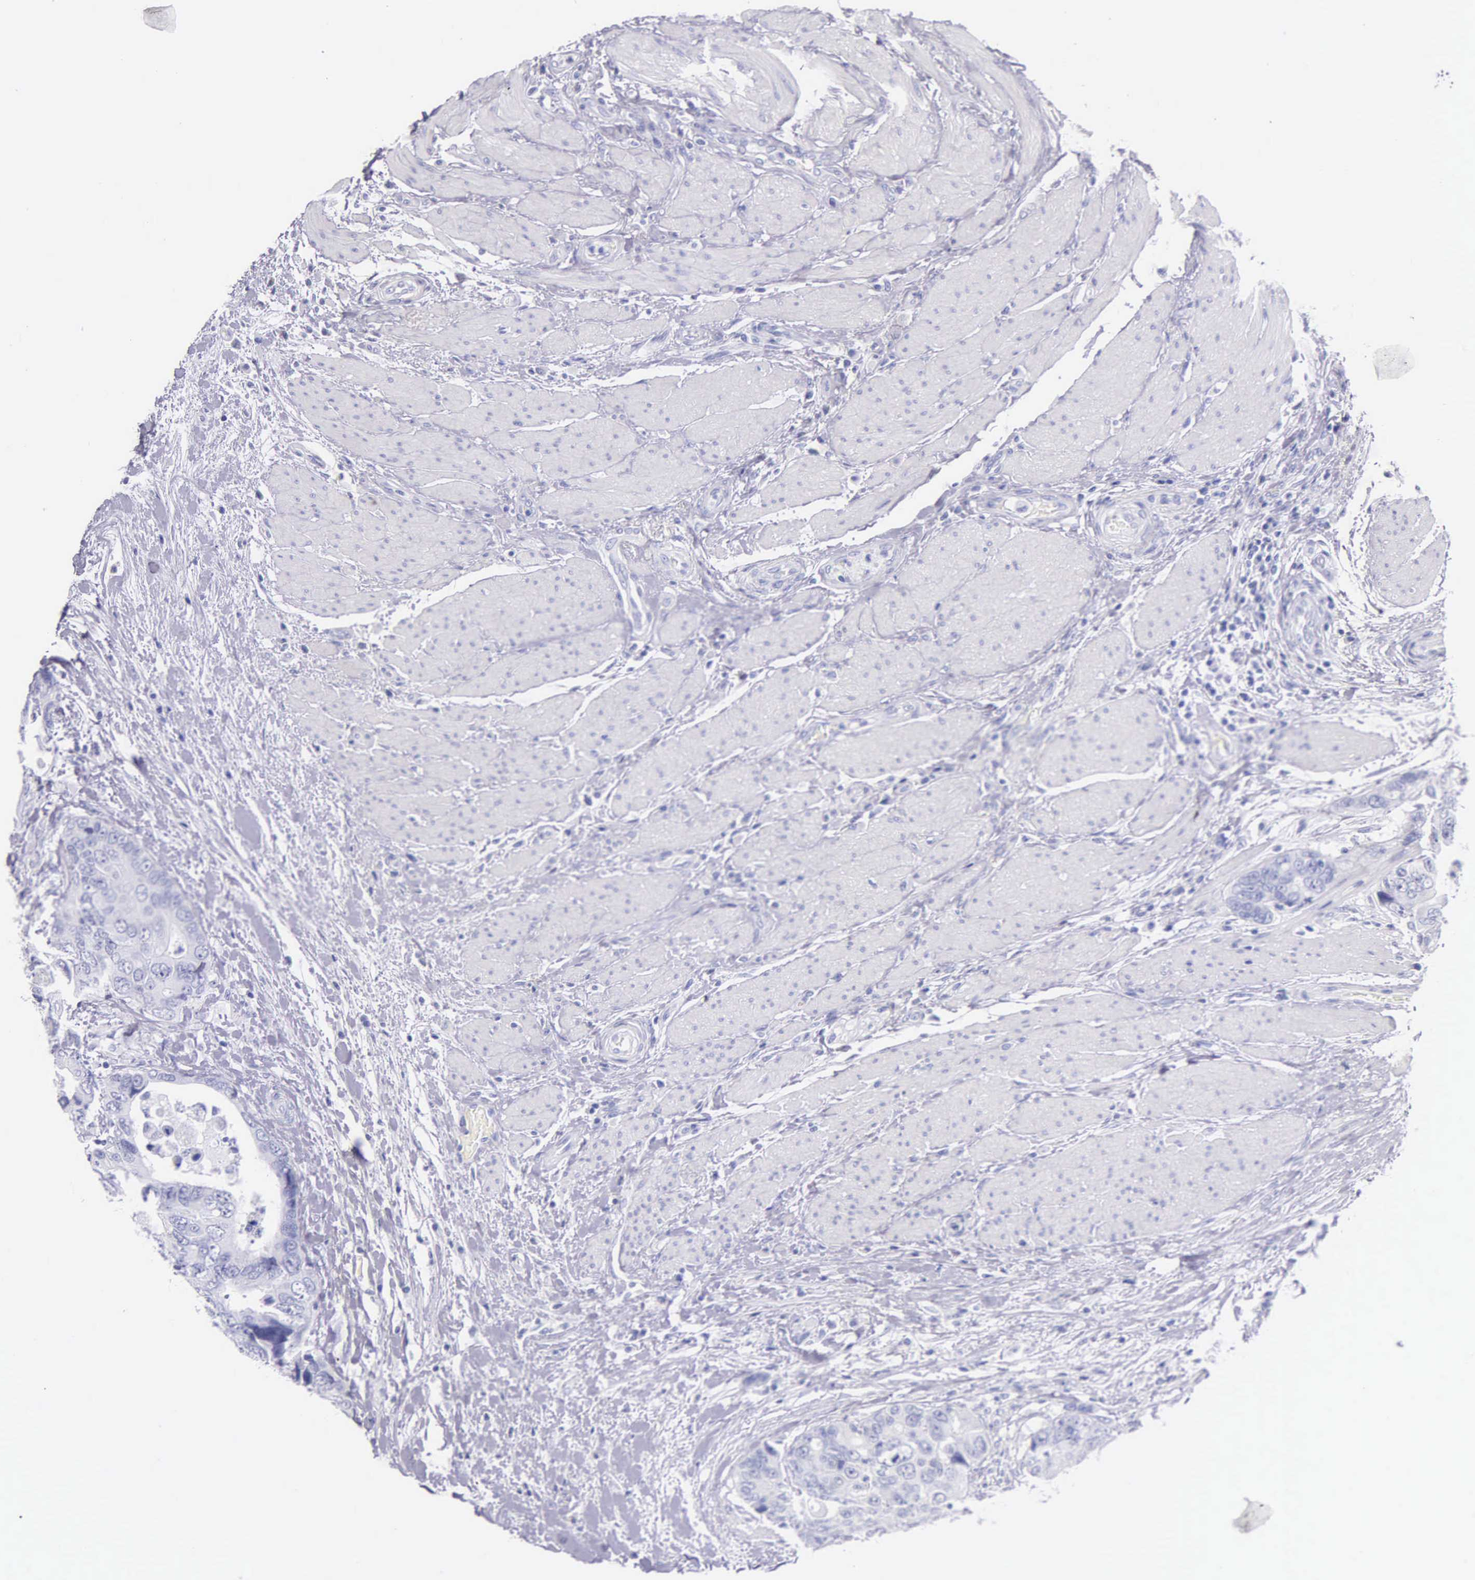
{"staining": {"intensity": "negative", "quantity": "none", "location": "none"}, "tissue": "colorectal cancer", "cell_type": "Tumor cells", "image_type": "cancer", "snomed": [{"axis": "morphology", "description": "Adenocarcinoma, NOS"}, {"axis": "topography", "description": "Rectum"}], "caption": "Immunohistochemical staining of human adenocarcinoma (colorectal) reveals no significant expression in tumor cells. Nuclei are stained in blue.", "gene": "KLK3", "patient": {"sex": "female", "age": 67}}